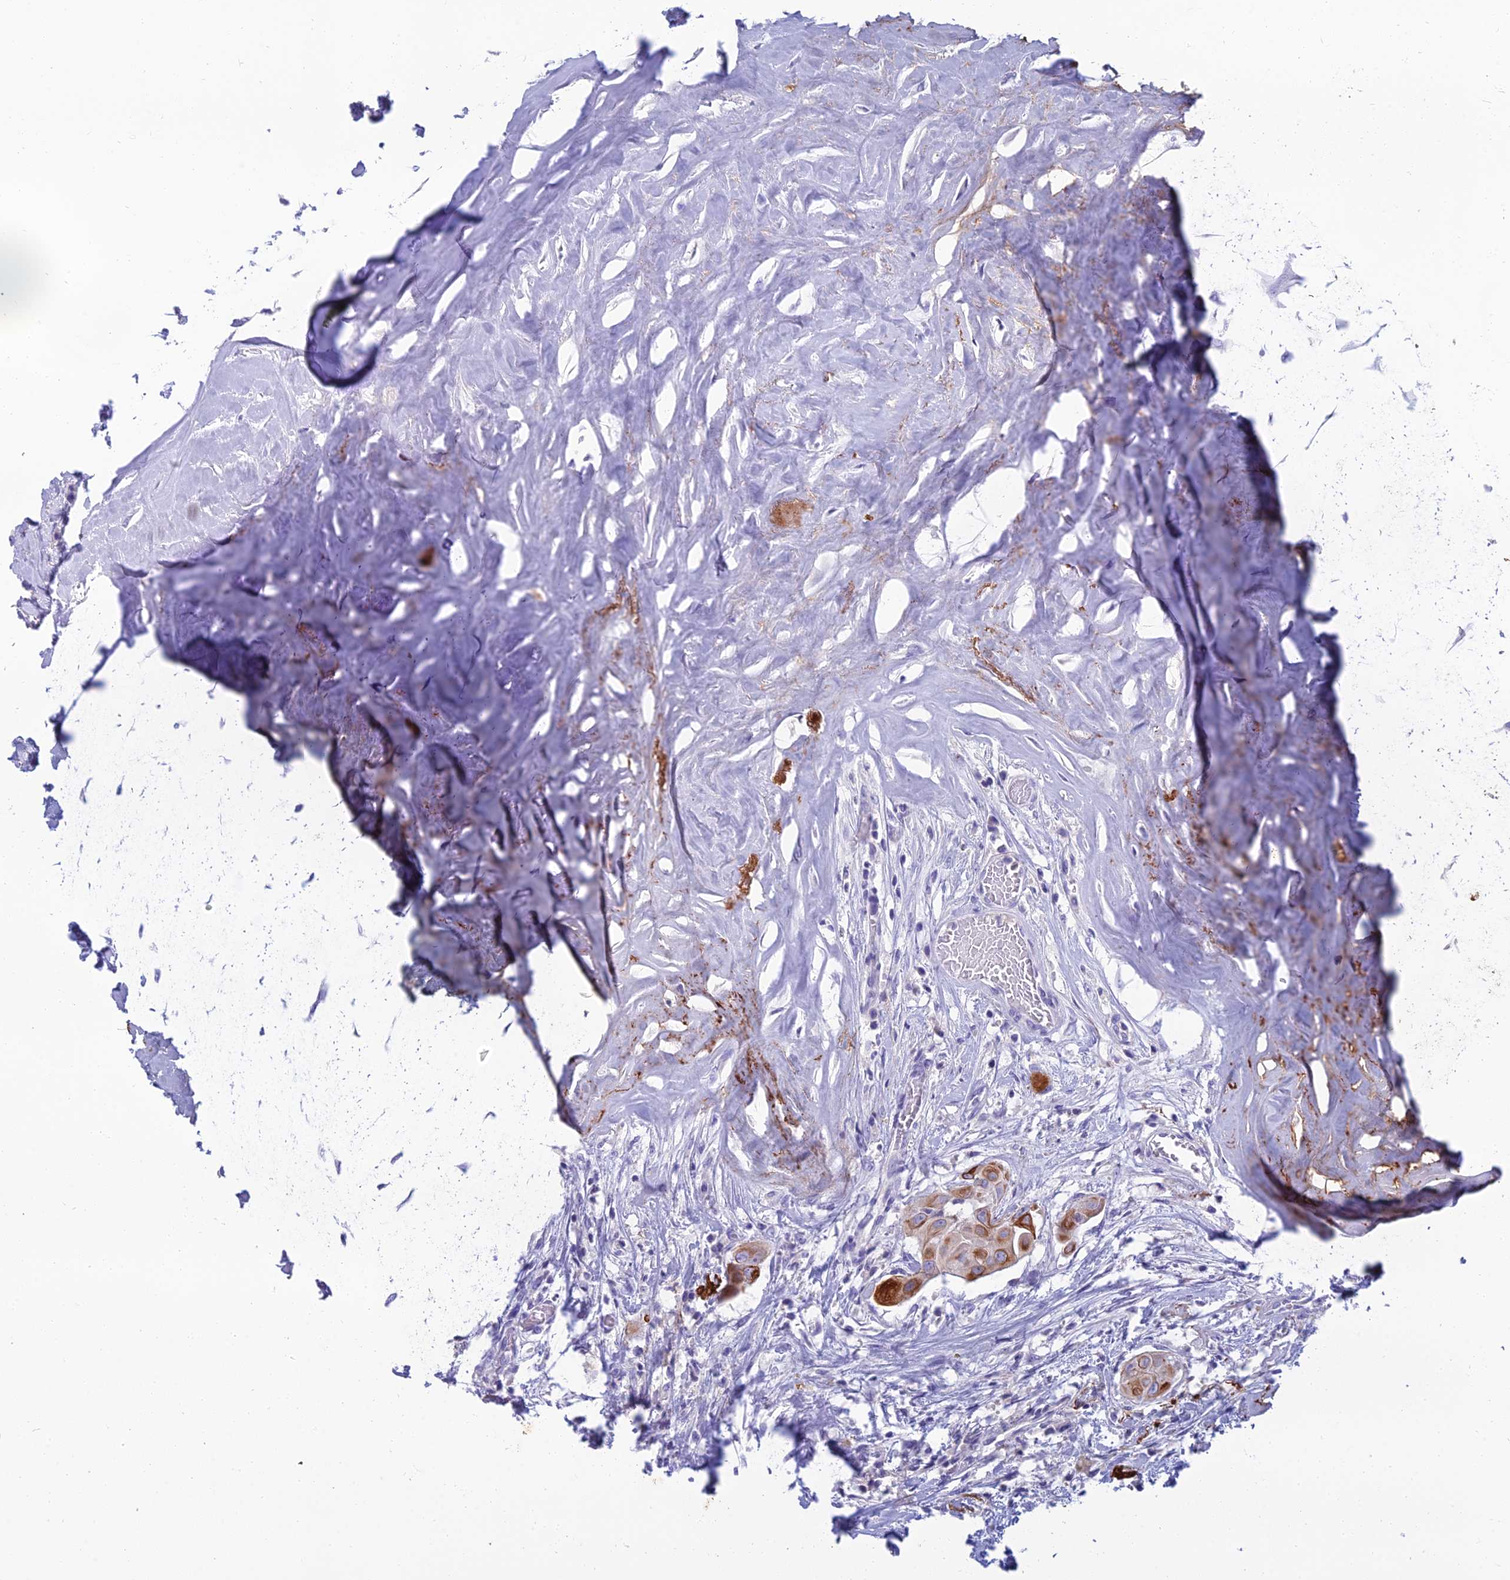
{"staining": {"intensity": "strong", "quantity": "25%-75%", "location": "cytoplasmic/membranous"}, "tissue": "thyroid cancer", "cell_type": "Tumor cells", "image_type": "cancer", "snomed": [{"axis": "morphology", "description": "Papillary adenocarcinoma, NOS"}, {"axis": "topography", "description": "Thyroid gland"}], "caption": "Human thyroid cancer stained with a brown dye displays strong cytoplasmic/membranous positive expression in about 25%-75% of tumor cells.", "gene": "SPTLC3", "patient": {"sex": "female", "age": 59}}